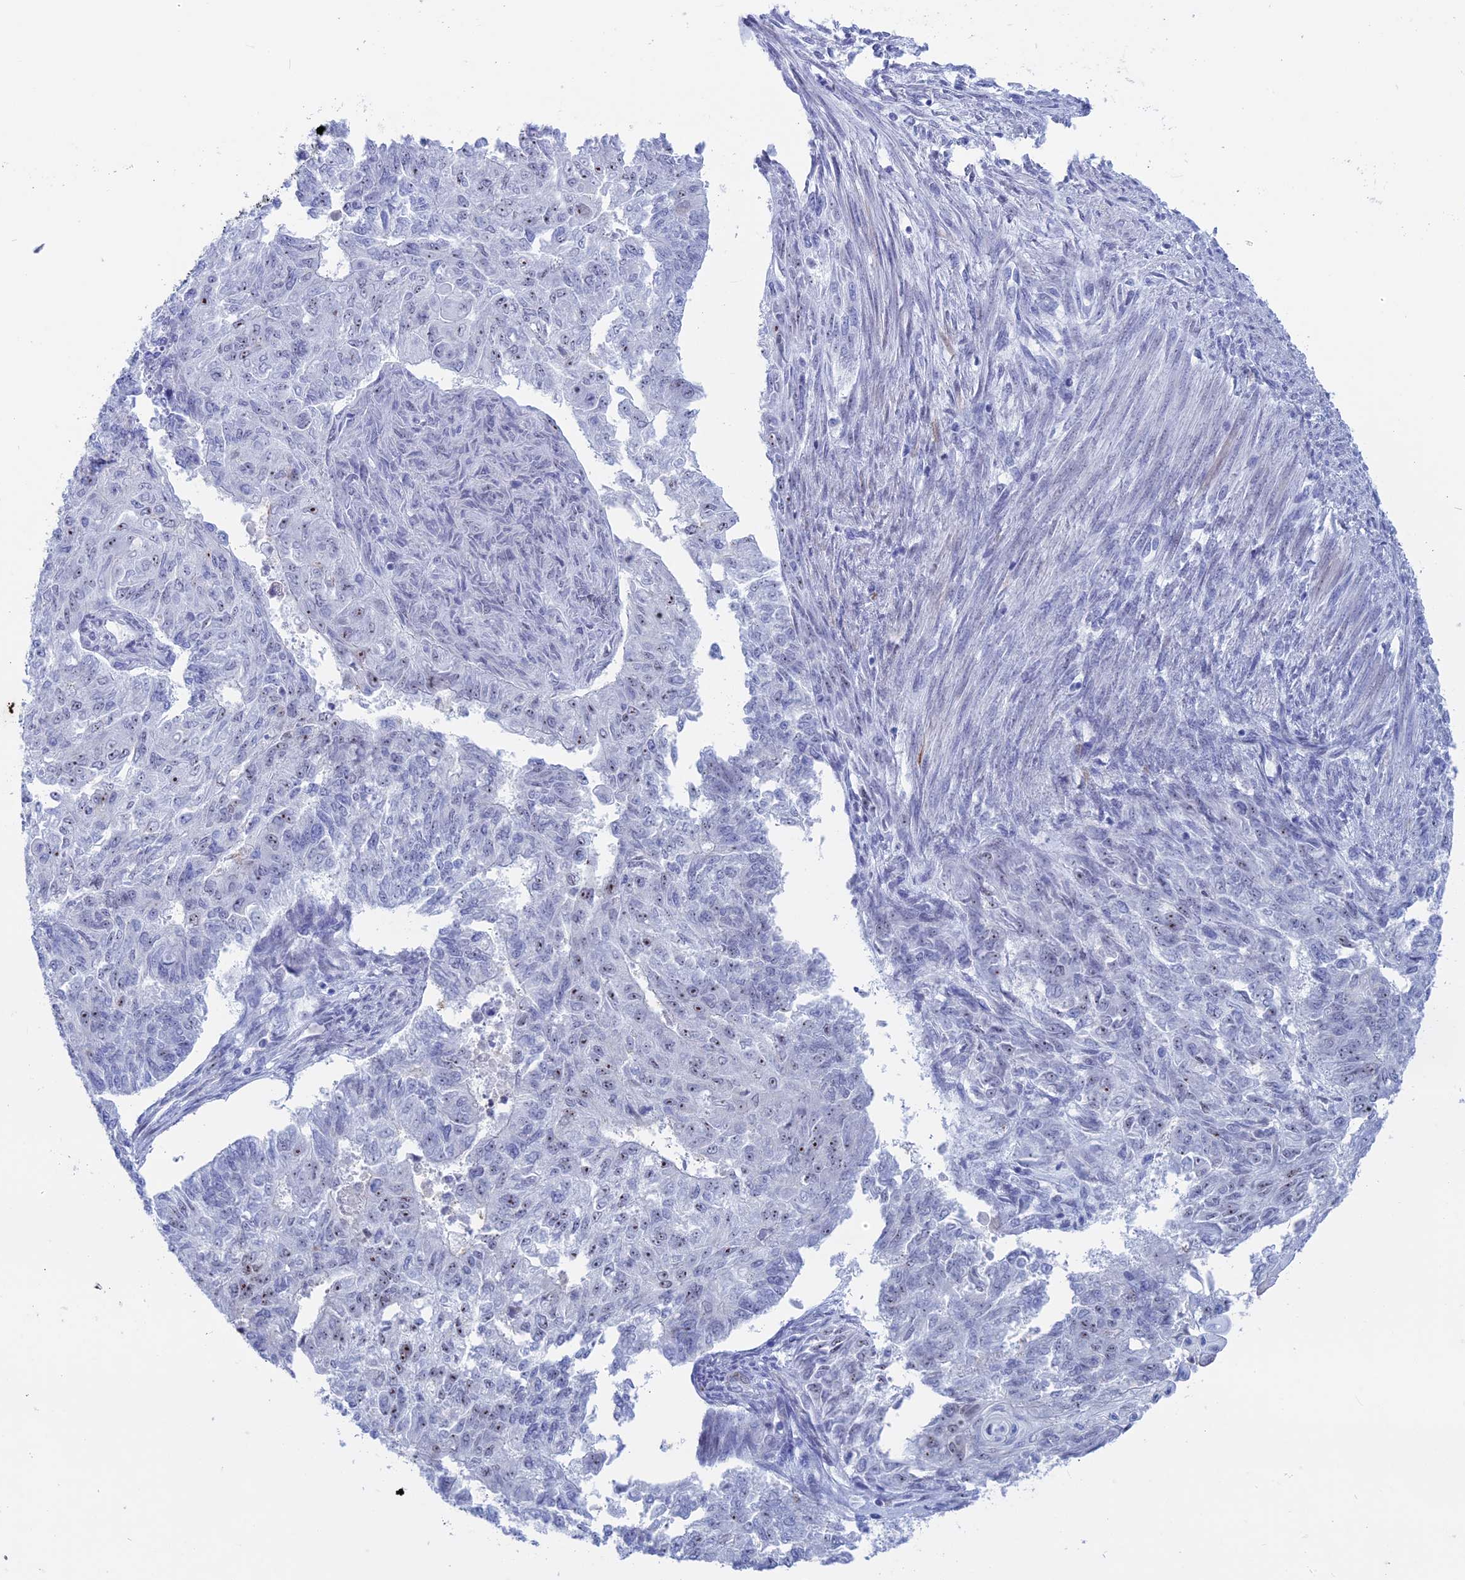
{"staining": {"intensity": "moderate", "quantity": "<25%", "location": "nuclear"}, "tissue": "endometrial cancer", "cell_type": "Tumor cells", "image_type": "cancer", "snomed": [{"axis": "morphology", "description": "Adenocarcinoma, NOS"}, {"axis": "topography", "description": "Endometrium"}], "caption": "Human endometrial cancer (adenocarcinoma) stained for a protein (brown) shows moderate nuclear positive positivity in approximately <25% of tumor cells.", "gene": "ERICH4", "patient": {"sex": "female", "age": 32}}